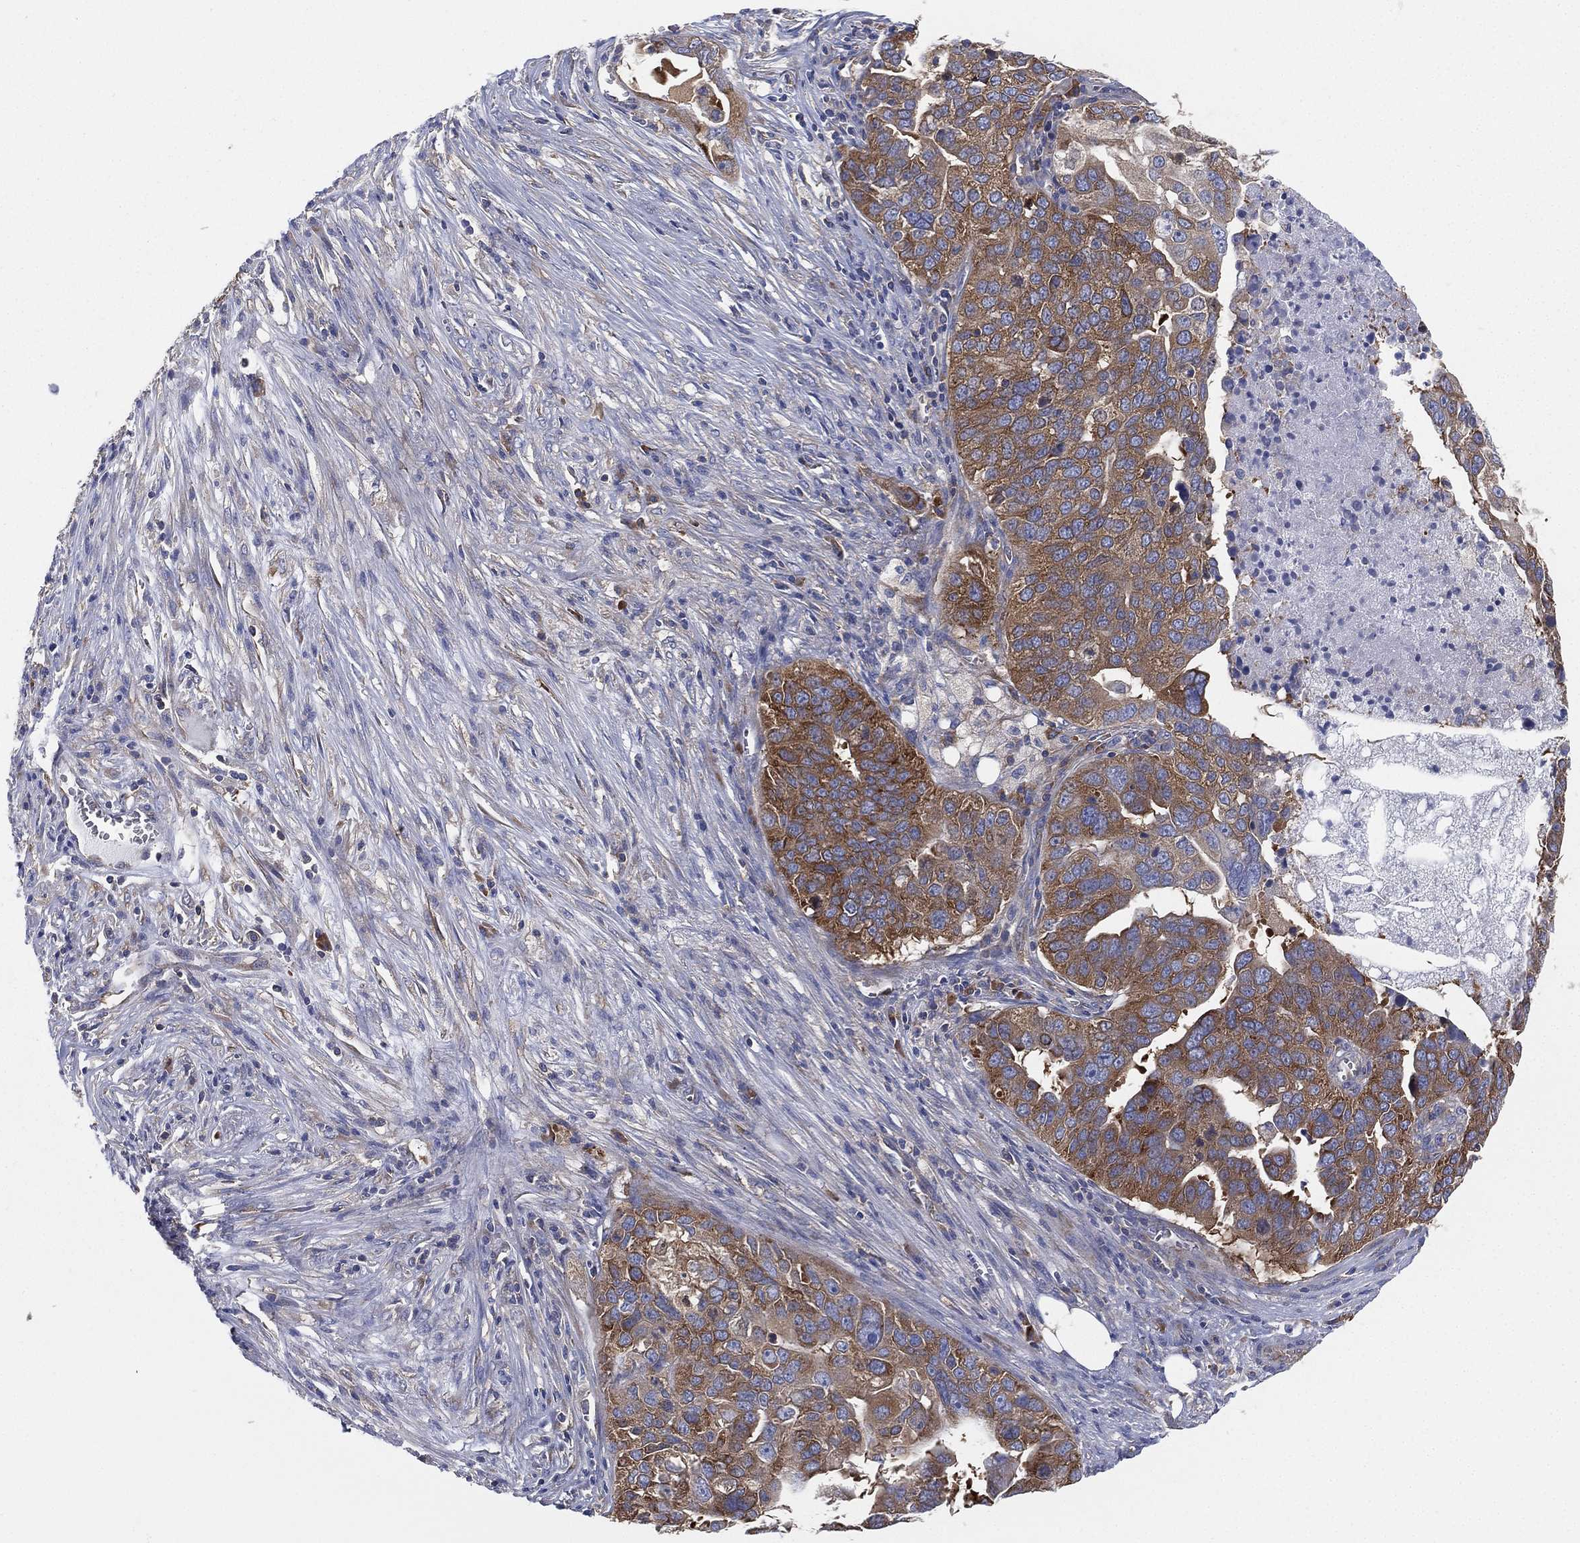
{"staining": {"intensity": "strong", "quantity": "25%-75%", "location": "cytoplasmic/membranous"}, "tissue": "ovarian cancer", "cell_type": "Tumor cells", "image_type": "cancer", "snomed": [{"axis": "morphology", "description": "Carcinoma, endometroid"}, {"axis": "topography", "description": "Soft tissue"}, {"axis": "topography", "description": "Ovary"}], "caption": "A histopathology image of human ovarian cancer stained for a protein reveals strong cytoplasmic/membranous brown staining in tumor cells.", "gene": "FARSA", "patient": {"sex": "female", "age": 52}}